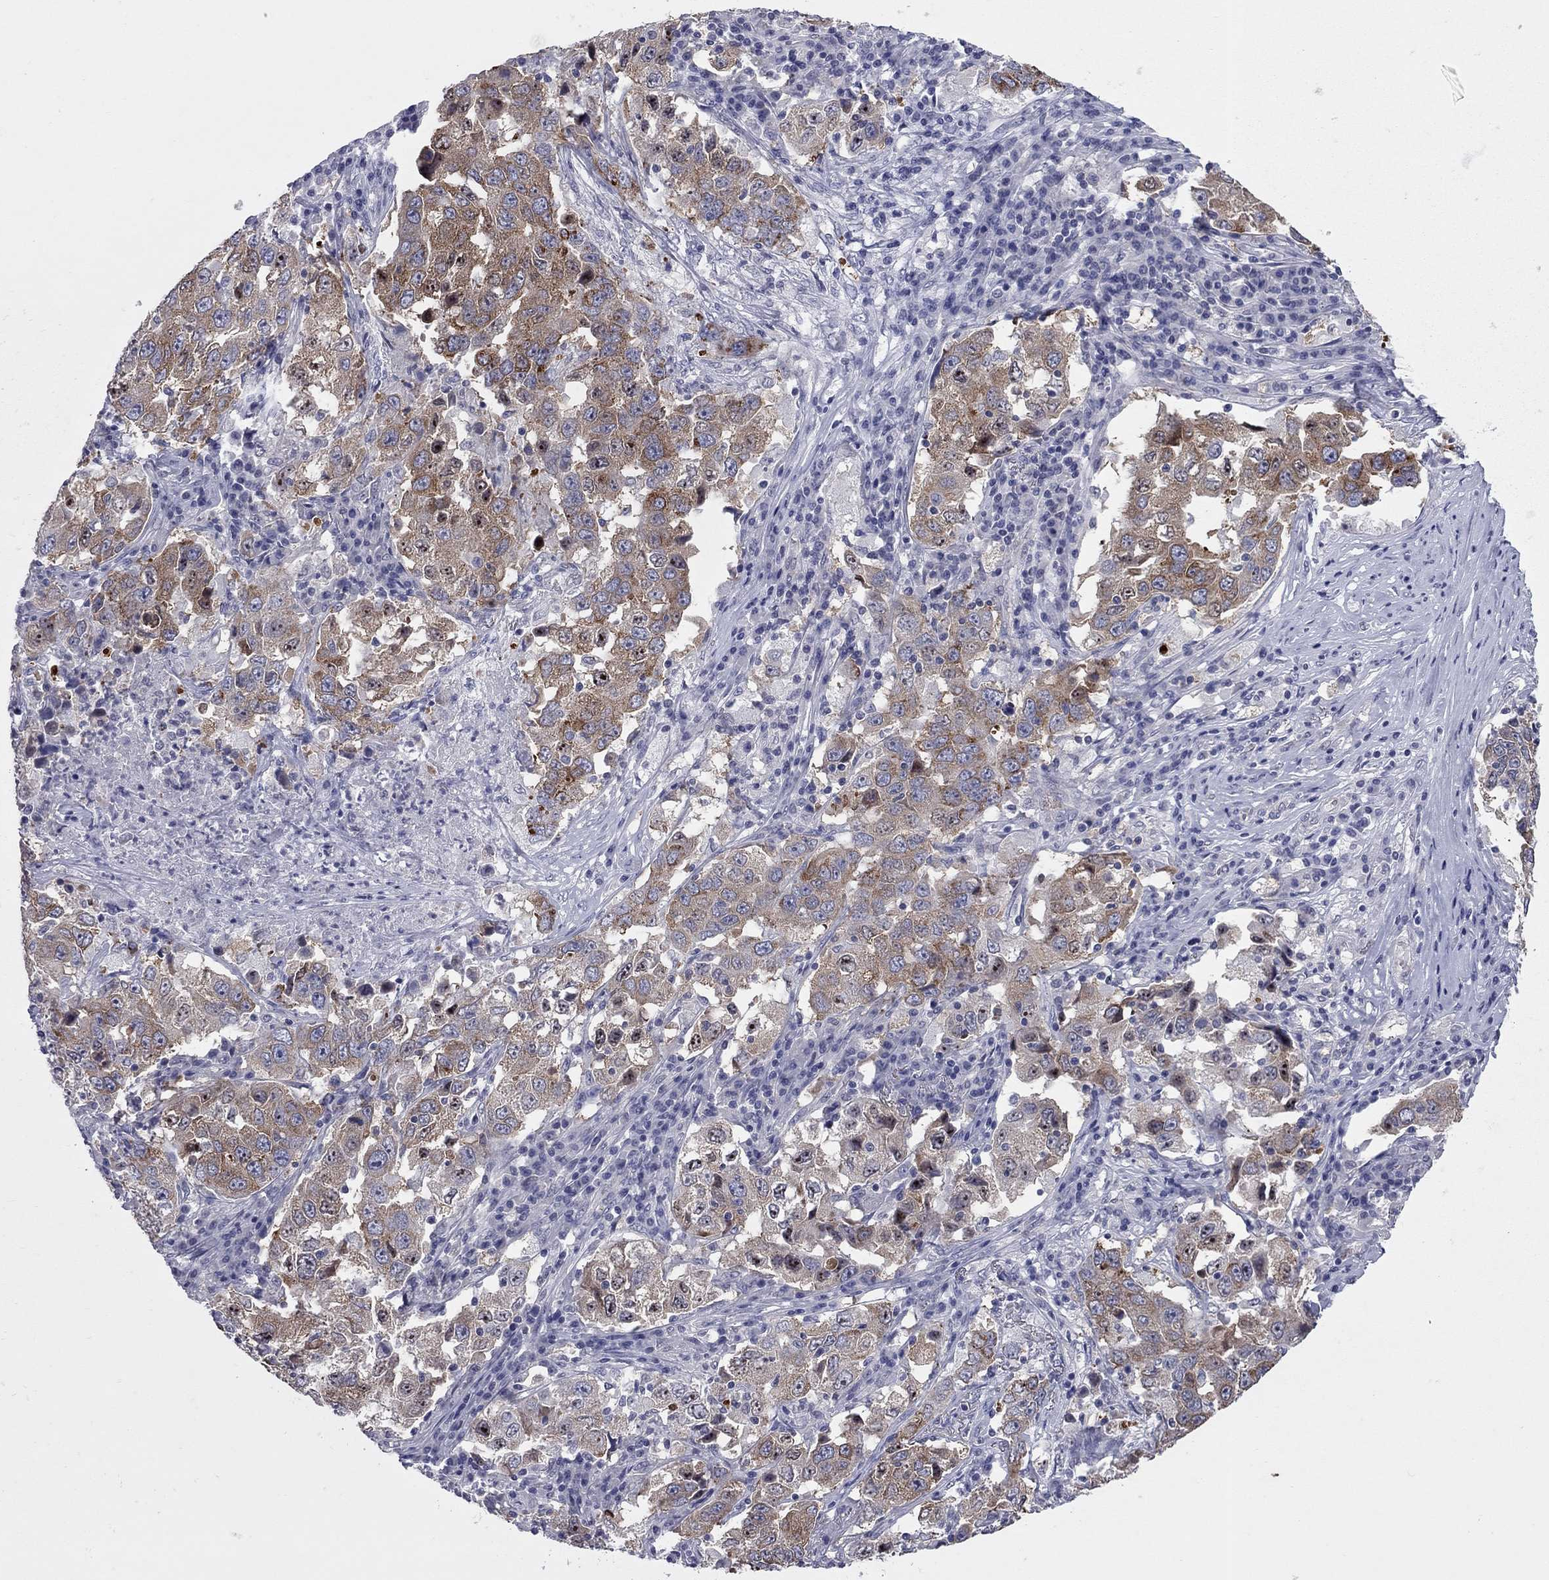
{"staining": {"intensity": "strong", "quantity": ">75%", "location": "cytoplasmic/membranous"}, "tissue": "lung cancer", "cell_type": "Tumor cells", "image_type": "cancer", "snomed": [{"axis": "morphology", "description": "Adenocarcinoma, NOS"}, {"axis": "topography", "description": "Lung"}], "caption": "Brown immunohistochemical staining in lung adenocarcinoma shows strong cytoplasmic/membranous positivity in about >75% of tumor cells. Immunohistochemistry stains the protein in brown and the nuclei are stained blue.", "gene": "SHOC2", "patient": {"sex": "male", "age": 73}}